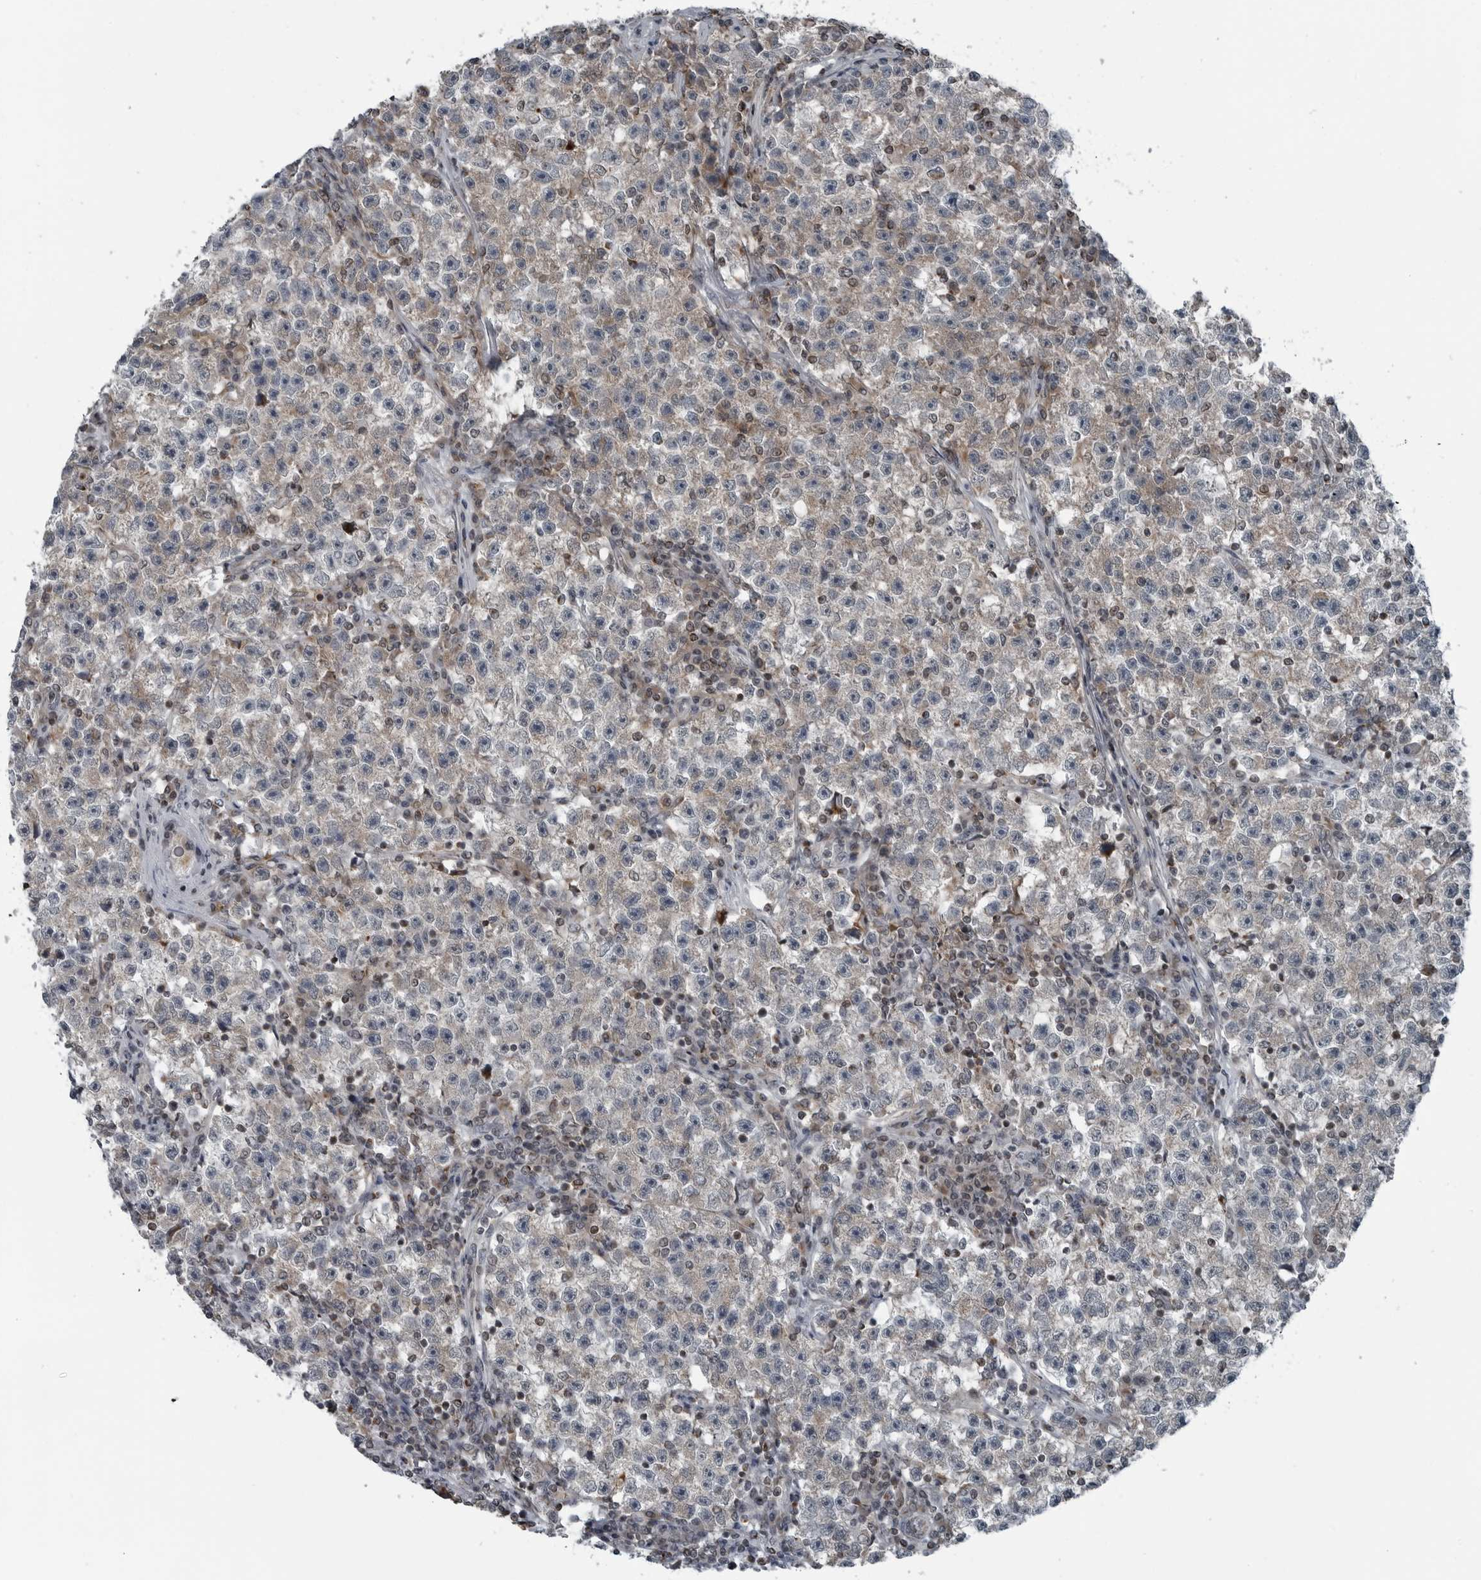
{"staining": {"intensity": "negative", "quantity": "none", "location": "none"}, "tissue": "testis cancer", "cell_type": "Tumor cells", "image_type": "cancer", "snomed": [{"axis": "morphology", "description": "Seminoma, NOS"}, {"axis": "topography", "description": "Testis"}], "caption": "Immunohistochemistry (IHC) of testis cancer shows no staining in tumor cells.", "gene": "GAK", "patient": {"sex": "male", "age": 22}}